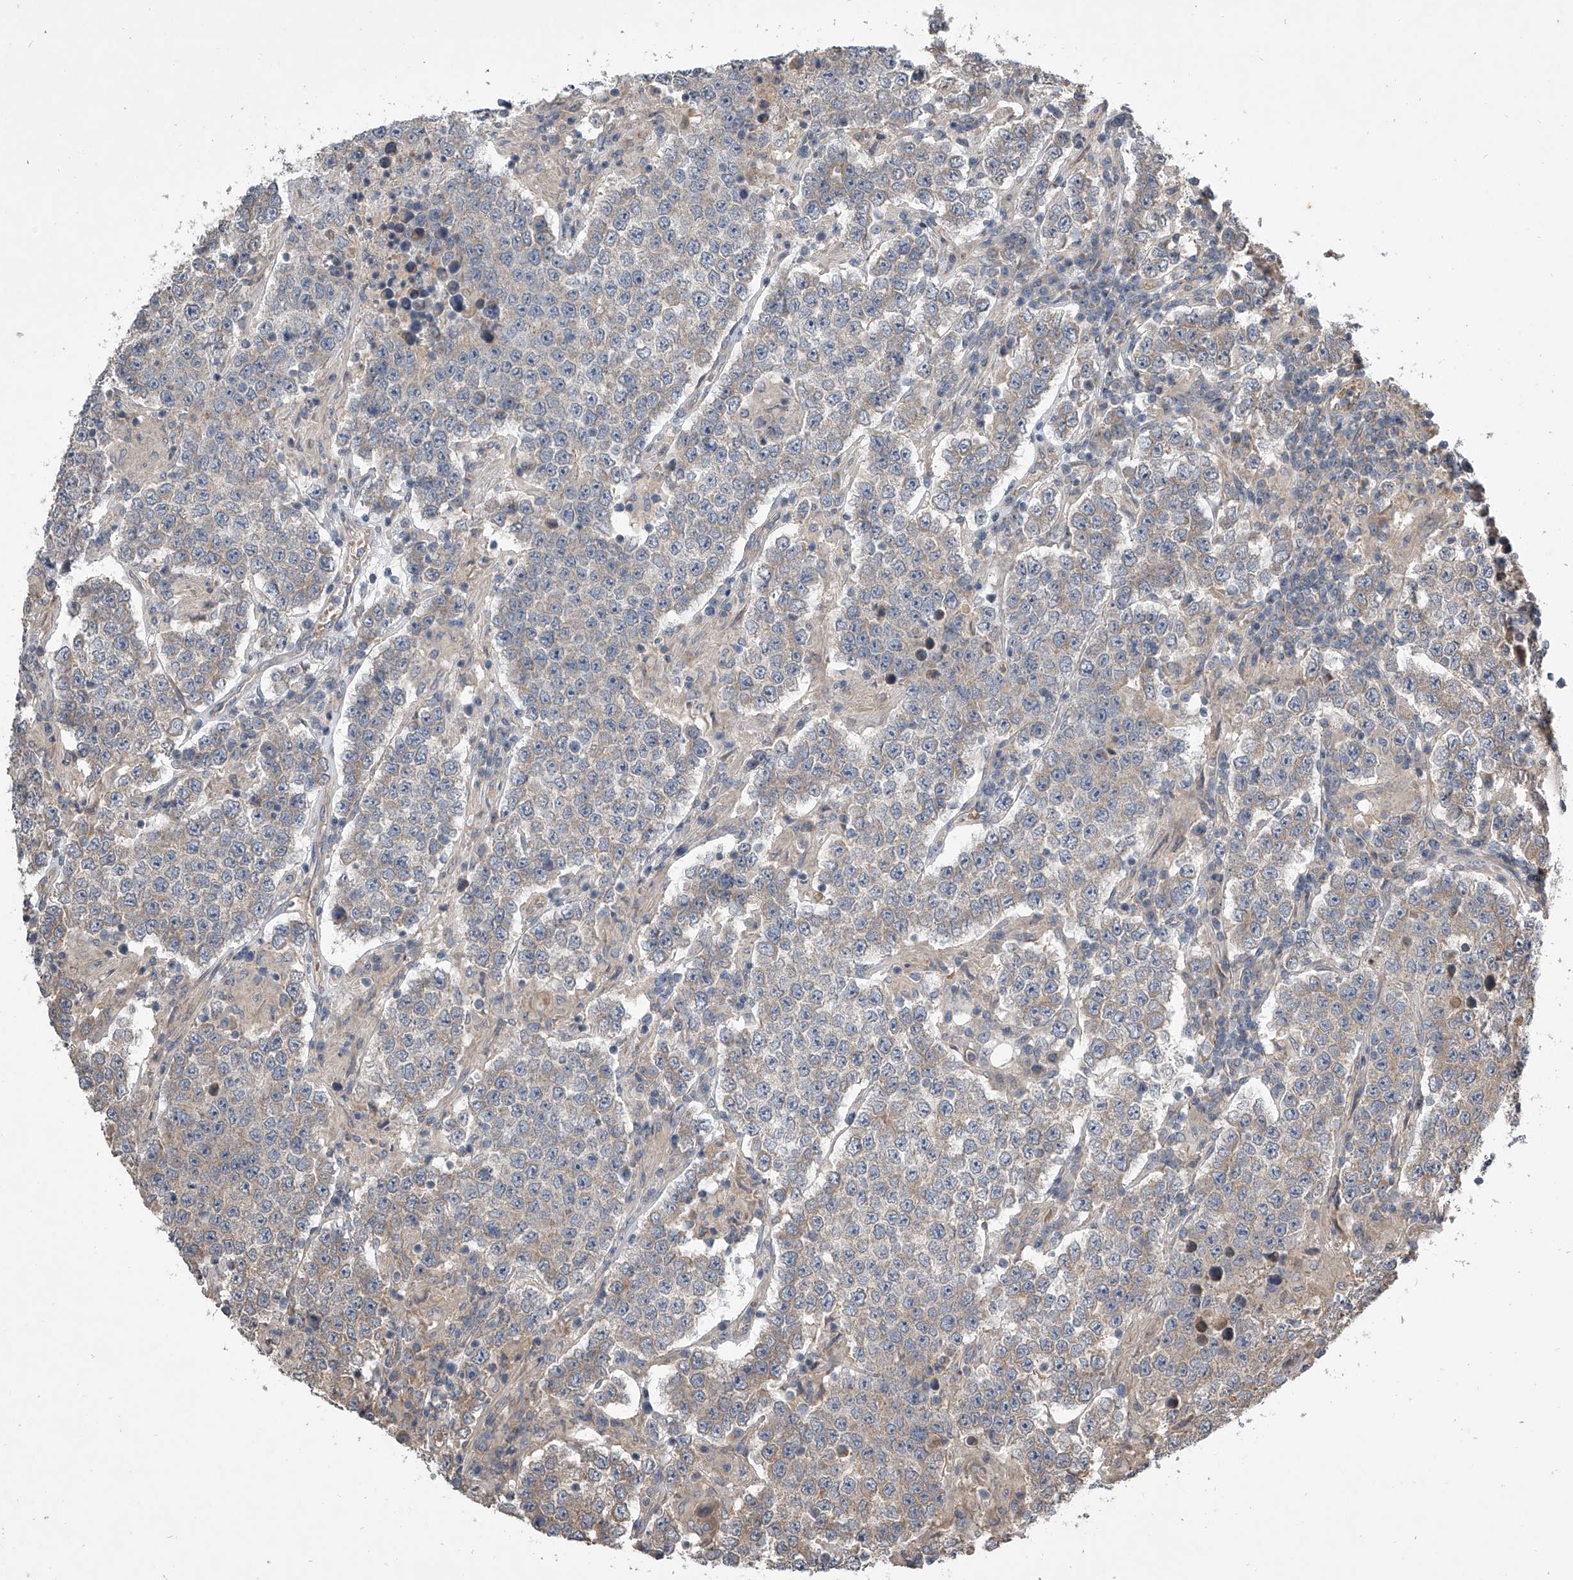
{"staining": {"intensity": "negative", "quantity": "none", "location": "none"}, "tissue": "testis cancer", "cell_type": "Tumor cells", "image_type": "cancer", "snomed": [{"axis": "morphology", "description": "Normal tissue, NOS"}, {"axis": "morphology", "description": "Urothelial carcinoma, High grade"}, {"axis": "morphology", "description": "Seminoma, NOS"}, {"axis": "morphology", "description": "Carcinoma, Embryonal, NOS"}, {"axis": "topography", "description": "Urinary bladder"}, {"axis": "topography", "description": "Testis"}], "caption": "This photomicrograph is of testis cancer (embryonal carcinoma) stained with immunohistochemistry to label a protein in brown with the nuclei are counter-stained blue. There is no positivity in tumor cells. (Immunohistochemistry, brightfield microscopy, high magnification).", "gene": "NFS1", "patient": {"sex": "male", "age": 41}}